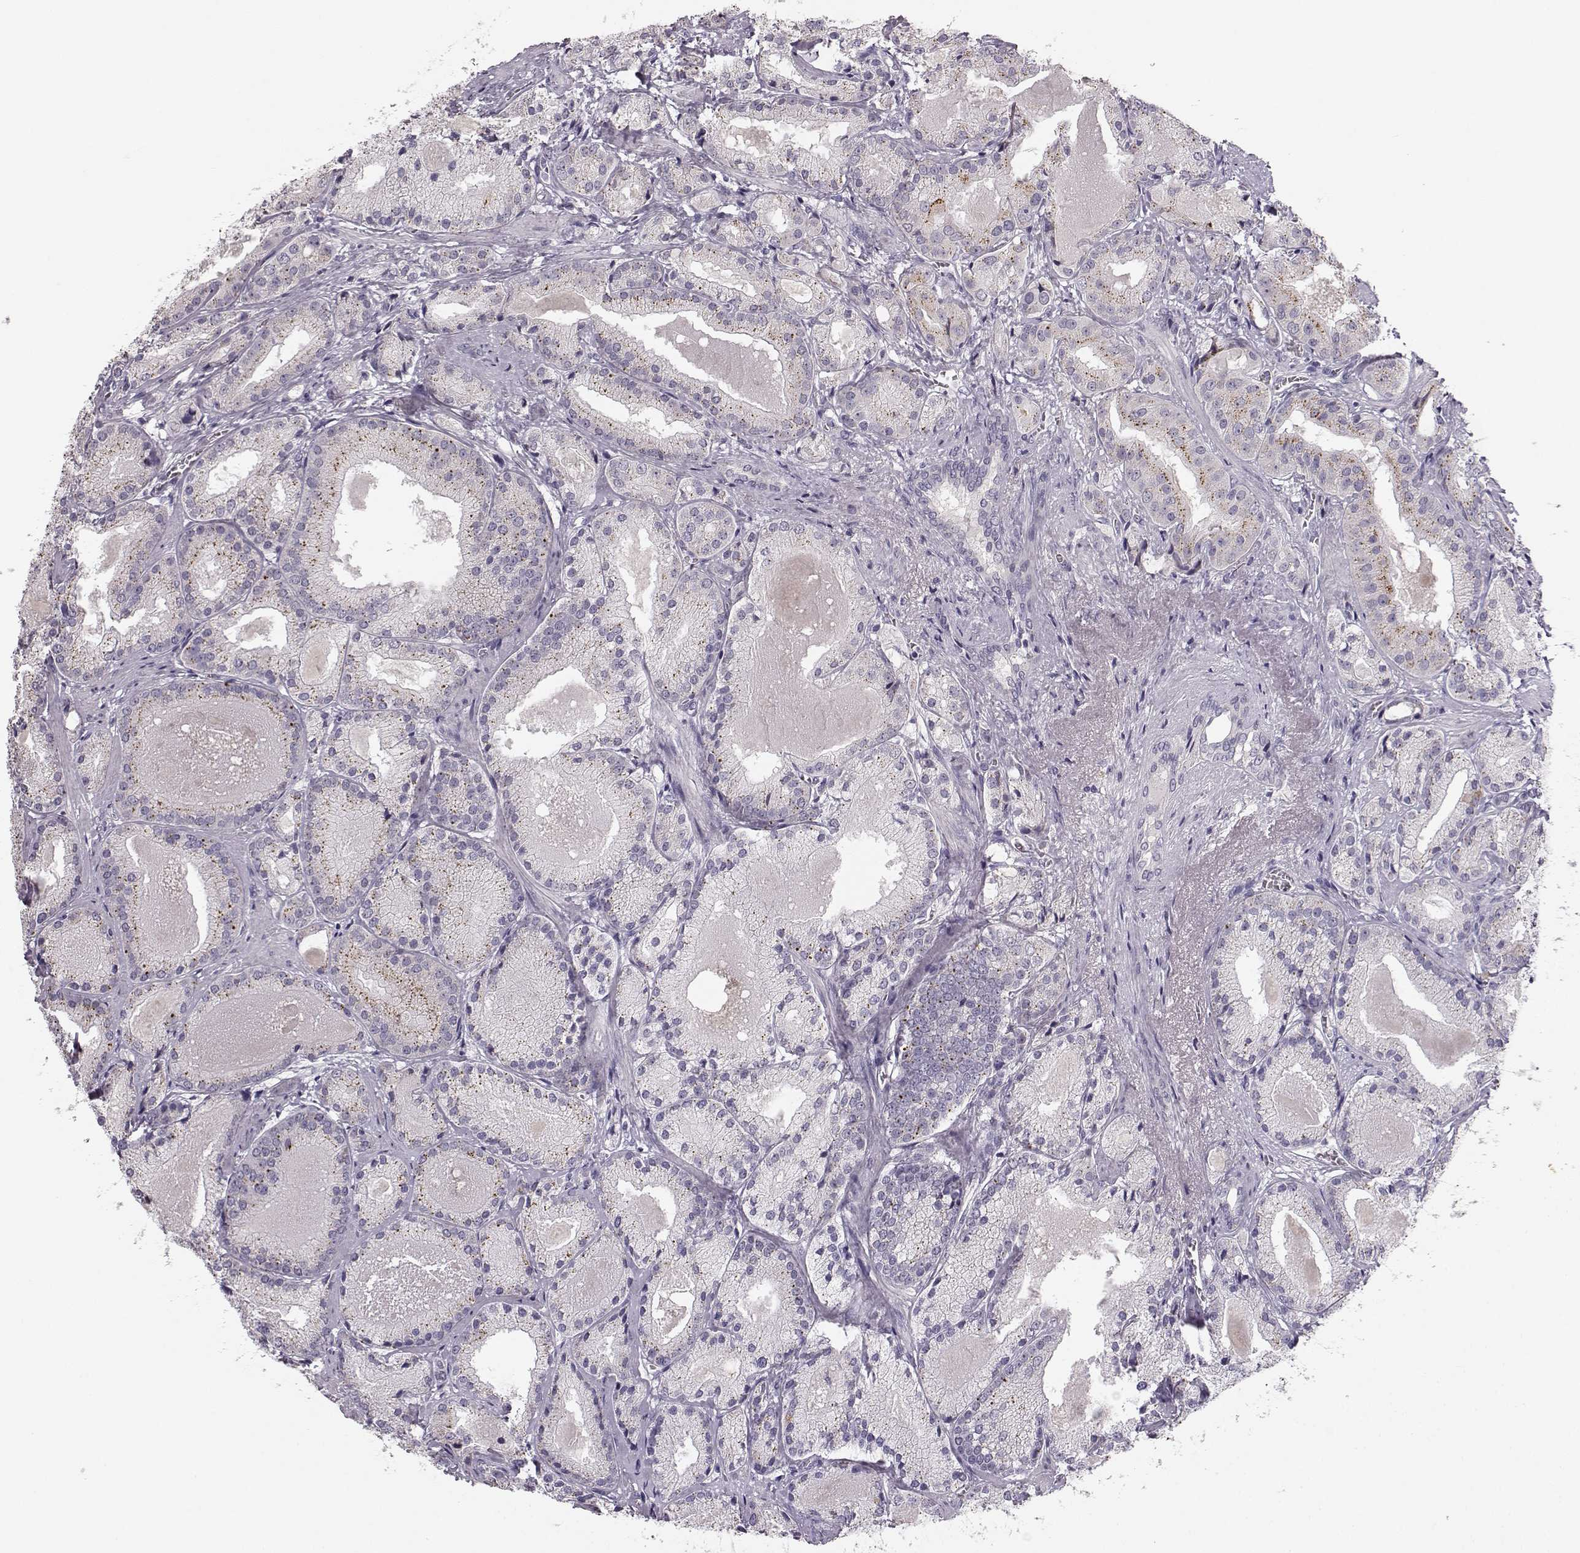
{"staining": {"intensity": "negative", "quantity": "none", "location": "none"}, "tissue": "prostate cancer", "cell_type": "Tumor cells", "image_type": "cancer", "snomed": [{"axis": "morphology", "description": "Adenocarcinoma, High grade"}, {"axis": "topography", "description": "Prostate"}], "caption": "High magnification brightfield microscopy of high-grade adenocarcinoma (prostate) stained with DAB (3,3'-diaminobenzidine) (brown) and counterstained with hematoxylin (blue): tumor cells show no significant staining.", "gene": "BFSP2", "patient": {"sex": "male", "age": 66}}